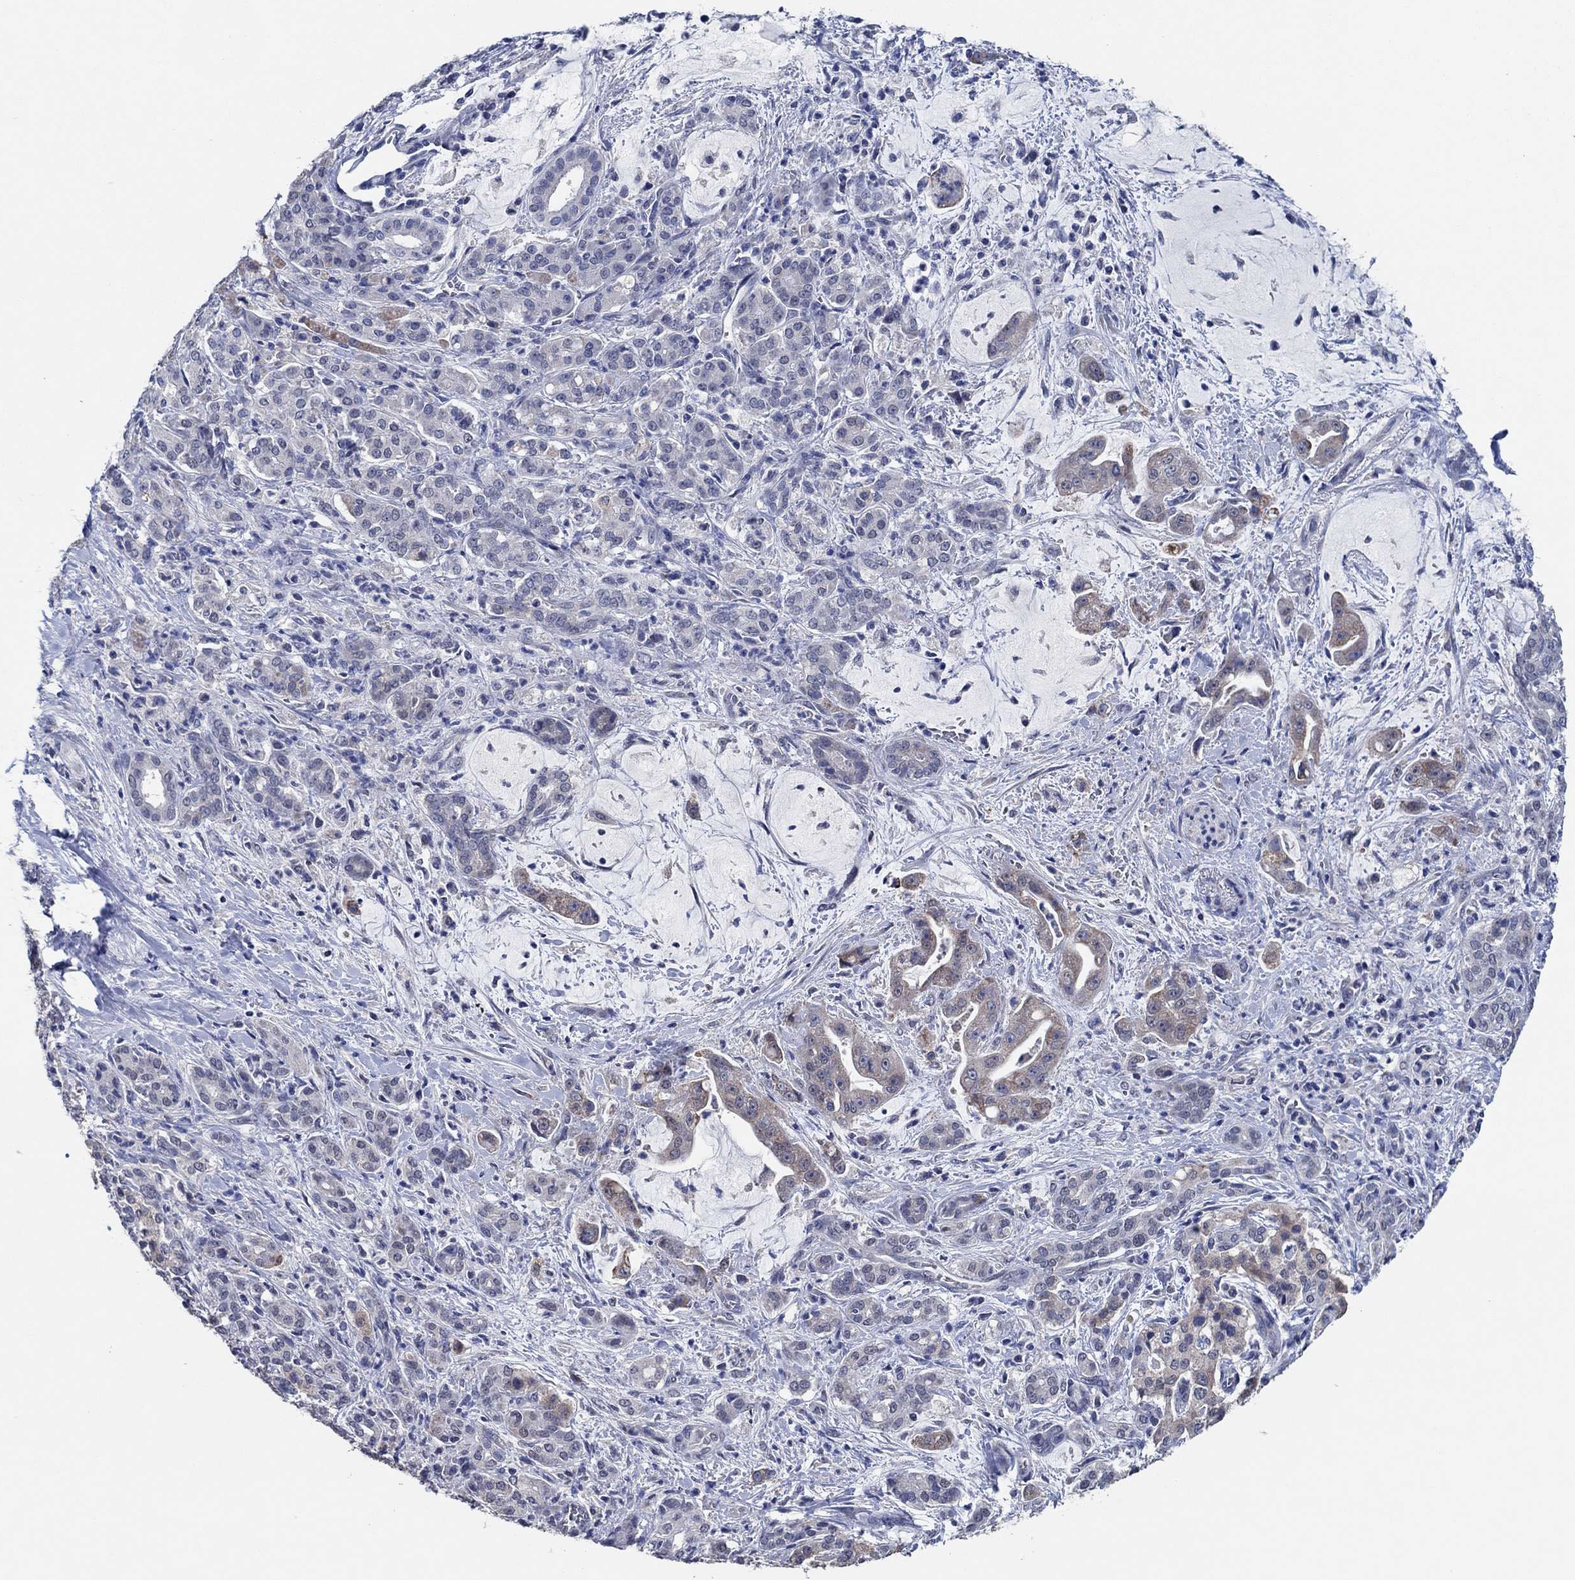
{"staining": {"intensity": "moderate", "quantity": "<25%", "location": "cytoplasmic/membranous"}, "tissue": "pancreatic cancer", "cell_type": "Tumor cells", "image_type": "cancer", "snomed": [{"axis": "morphology", "description": "Normal tissue, NOS"}, {"axis": "morphology", "description": "Inflammation, NOS"}, {"axis": "morphology", "description": "Adenocarcinoma, NOS"}, {"axis": "topography", "description": "Pancreas"}], "caption": "Pancreatic cancer (adenocarcinoma) was stained to show a protein in brown. There is low levels of moderate cytoplasmic/membranous expression in approximately <25% of tumor cells.", "gene": "PRRT3", "patient": {"sex": "male", "age": 57}}